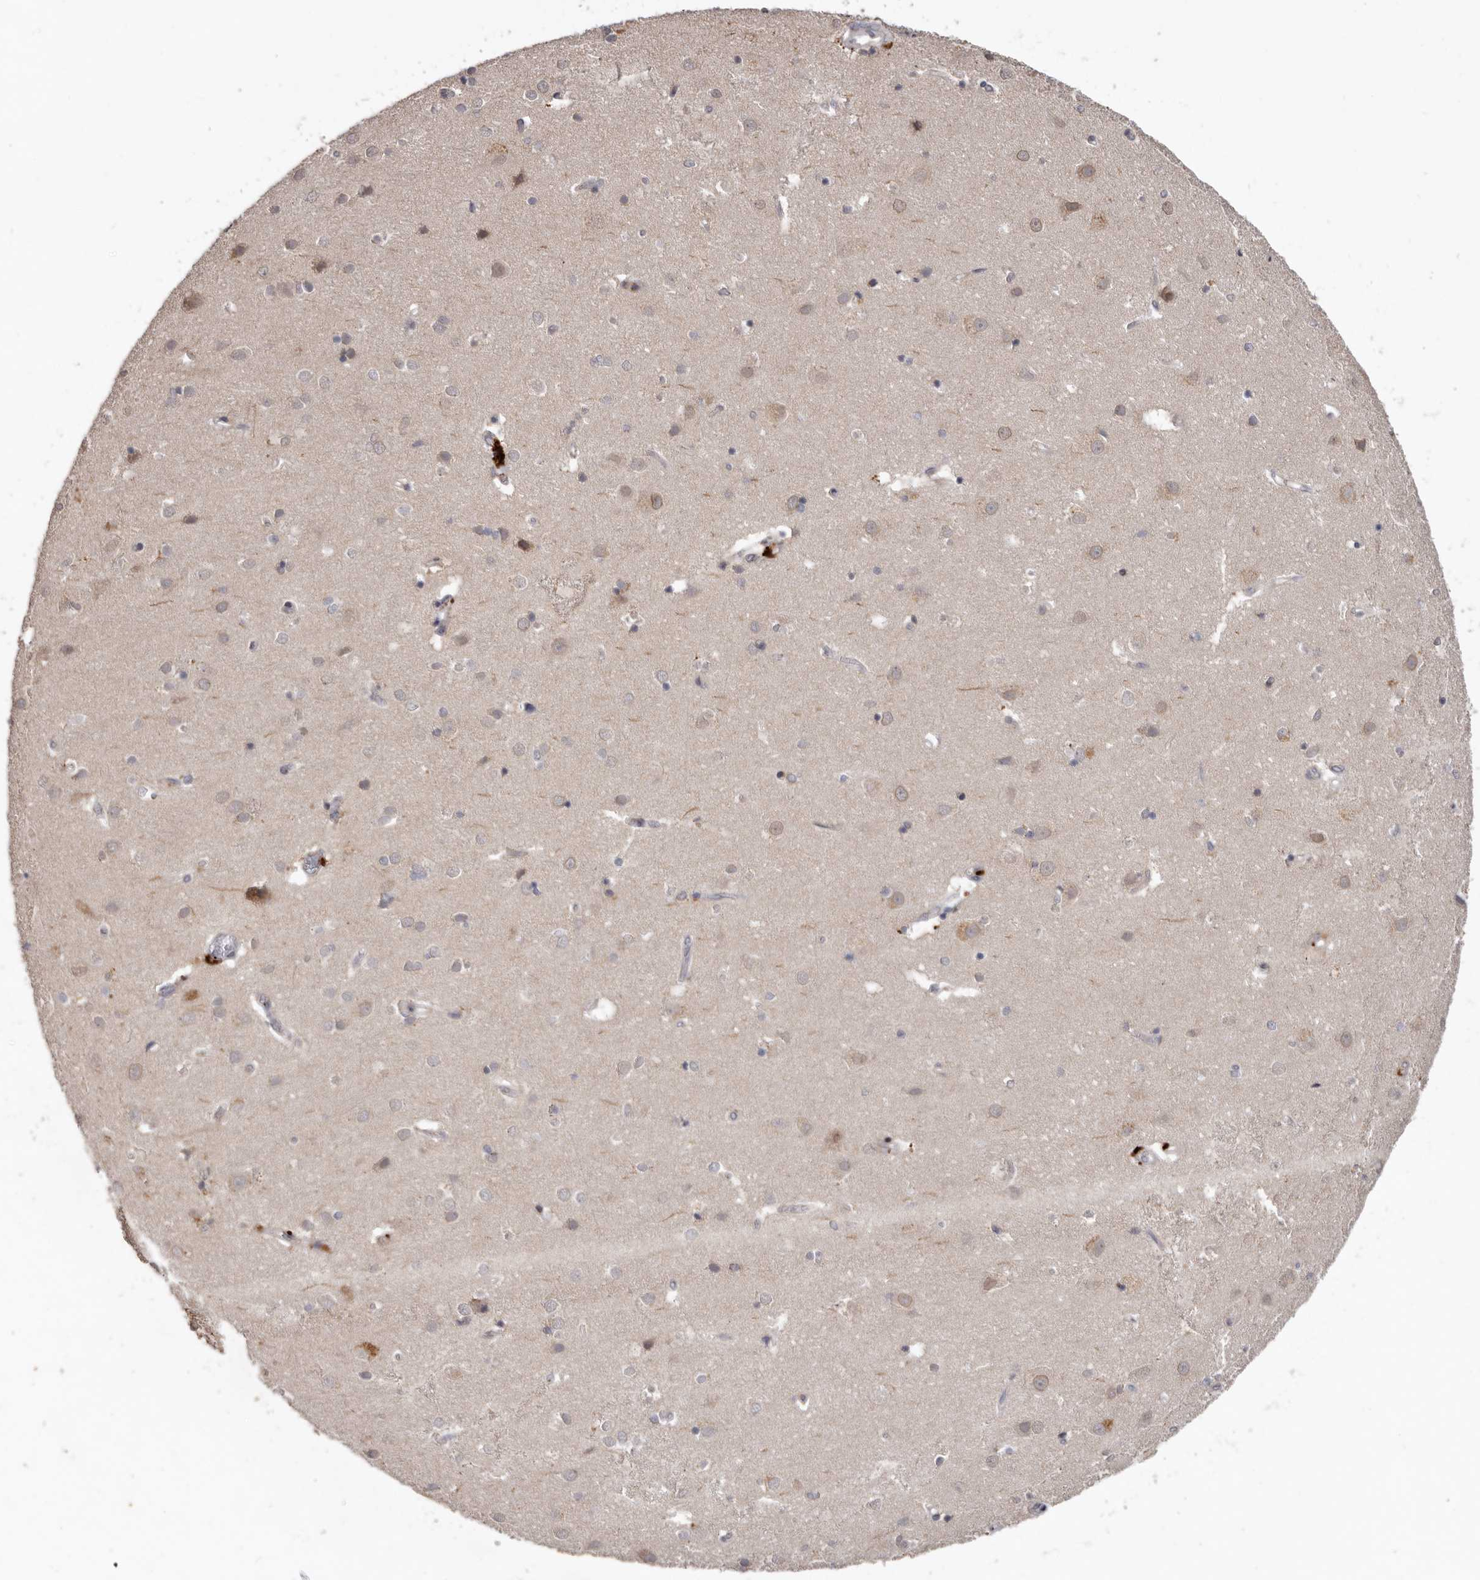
{"staining": {"intensity": "negative", "quantity": "none", "location": "none"}, "tissue": "cerebral cortex", "cell_type": "Endothelial cells", "image_type": "normal", "snomed": [{"axis": "morphology", "description": "Normal tissue, NOS"}, {"axis": "topography", "description": "Cerebral cortex"}], "caption": "The immunohistochemistry image has no significant expression in endothelial cells of cerebral cortex.", "gene": "NMUR1", "patient": {"sex": "male", "age": 54}}